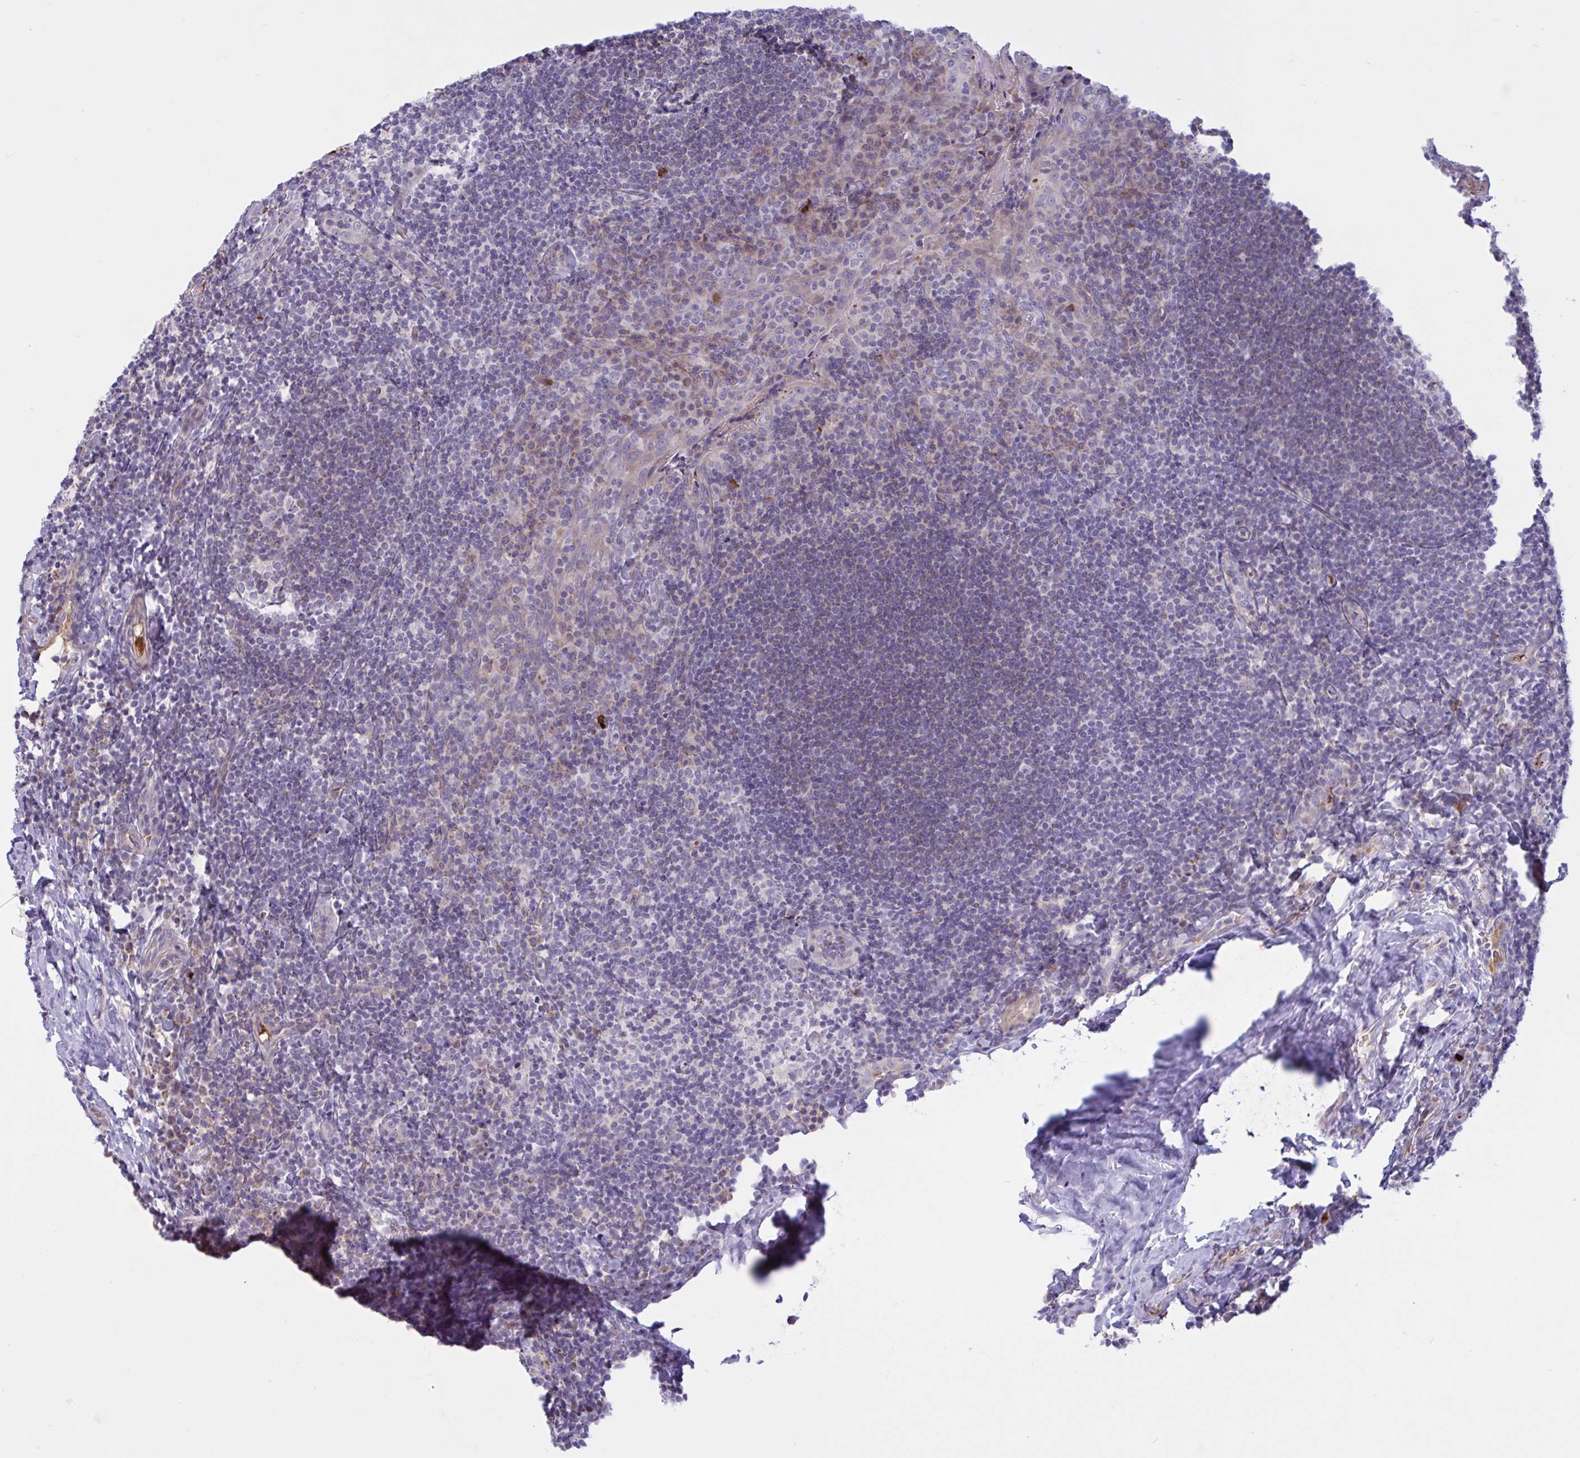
{"staining": {"intensity": "negative", "quantity": "none", "location": "none"}, "tissue": "tonsil", "cell_type": "Germinal center cells", "image_type": "normal", "snomed": [{"axis": "morphology", "description": "Normal tissue, NOS"}, {"axis": "topography", "description": "Tonsil"}], "caption": "DAB (3,3'-diaminobenzidine) immunohistochemical staining of benign human tonsil displays no significant expression in germinal center cells. (Stains: DAB (3,3'-diaminobenzidine) immunohistochemistry with hematoxylin counter stain, Microscopy: brightfield microscopy at high magnification).", "gene": "VWC2", "patient": {"sex": "male", "age": 17}}